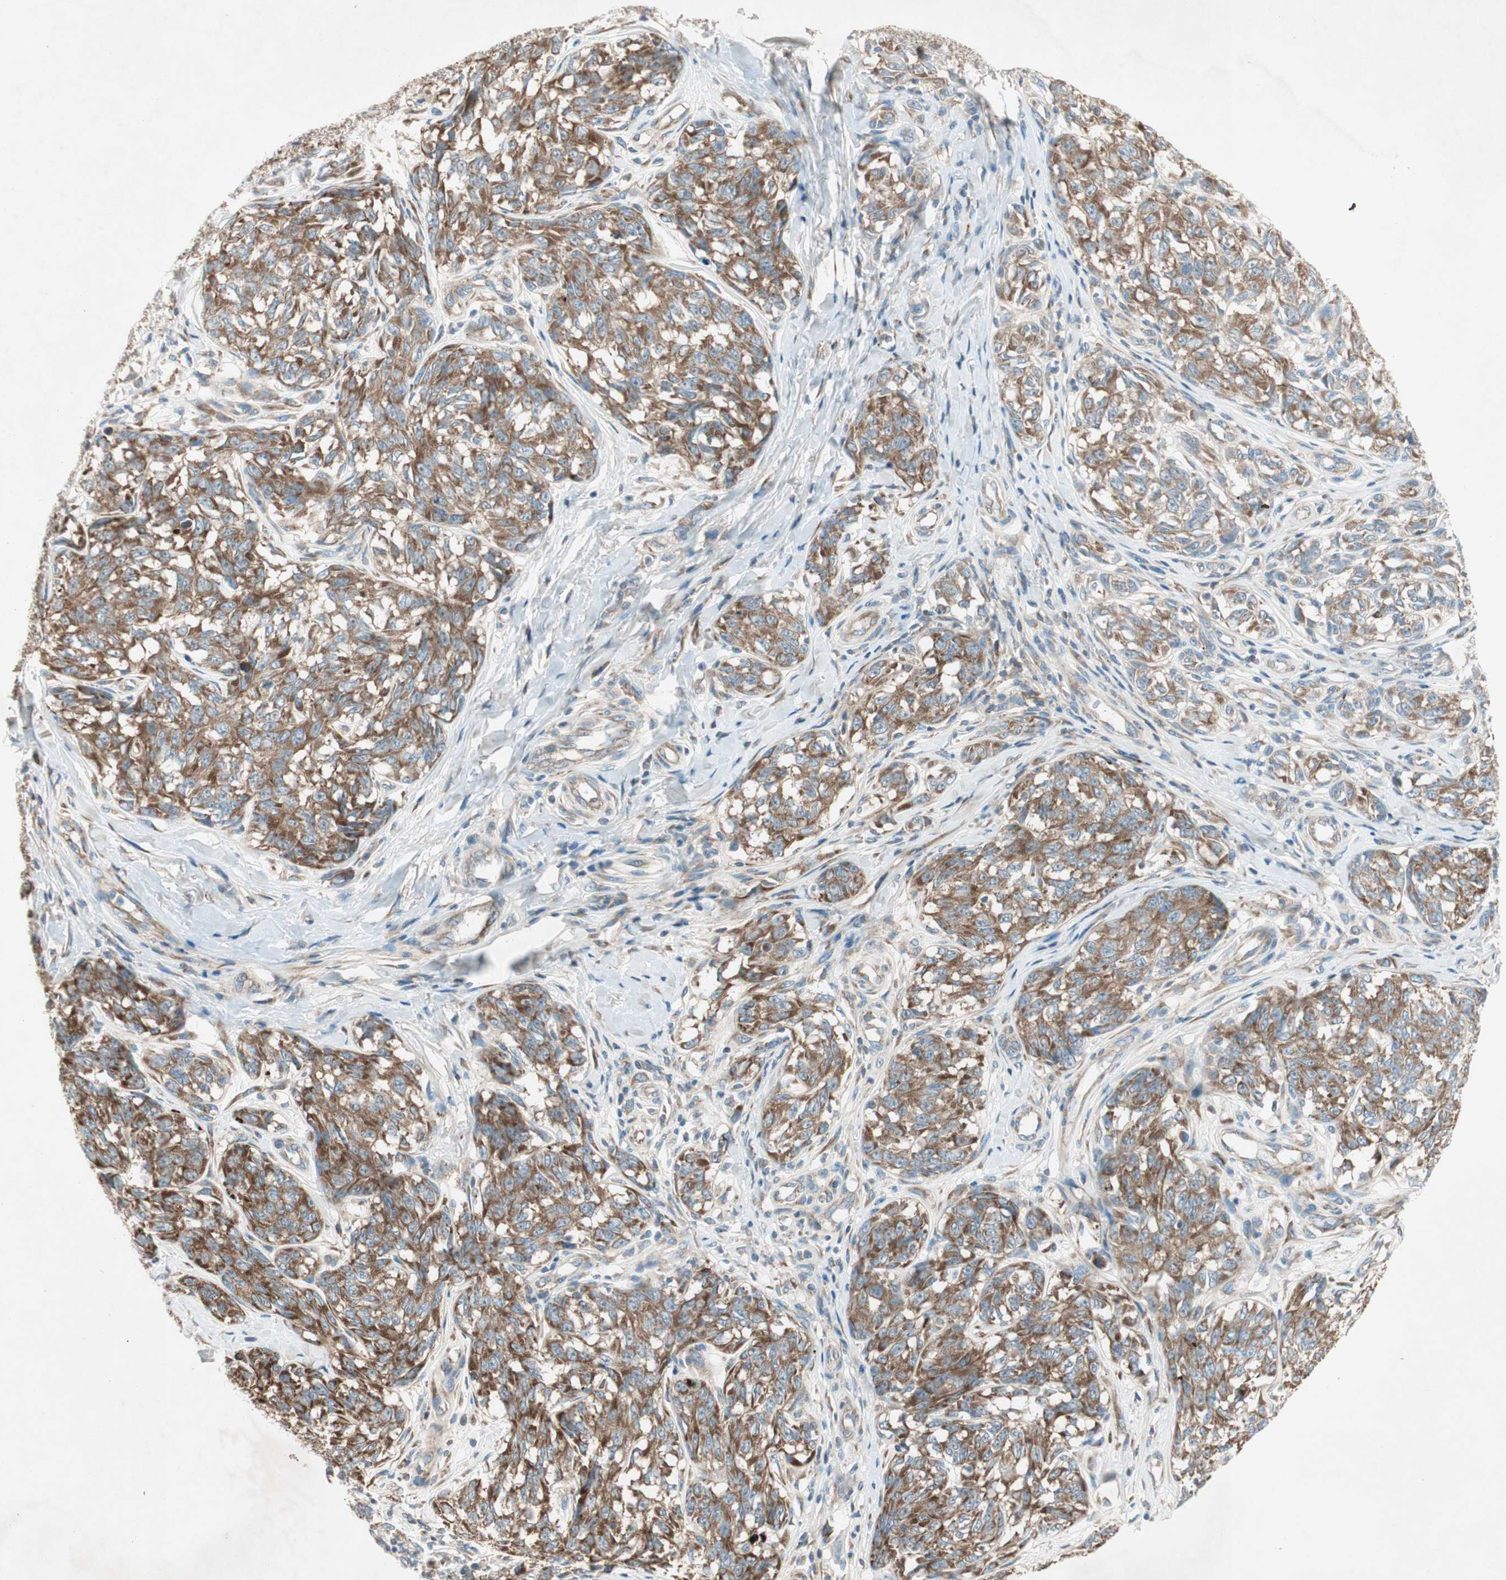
{"staining": {"intensity": "moderate", "quantity": ">75%", "location": "cytoplasmic/membranous"}, "tissue": "melanoma", "cell_type": "Tumor cells", "image_type": "cancer", "snomed": [{"axis": "morphology", "description": "Malignant melanoma, NOS"}, {"axis": "topography", "description": "Skin"}], "caption": "A medium amount of moderate cytoplasmic/membranous expression is appreciated in about >75% of tumor cells in melanoma tissue.", "gene": "RPL23", "patient": {"sex": "female", "age": 64}}